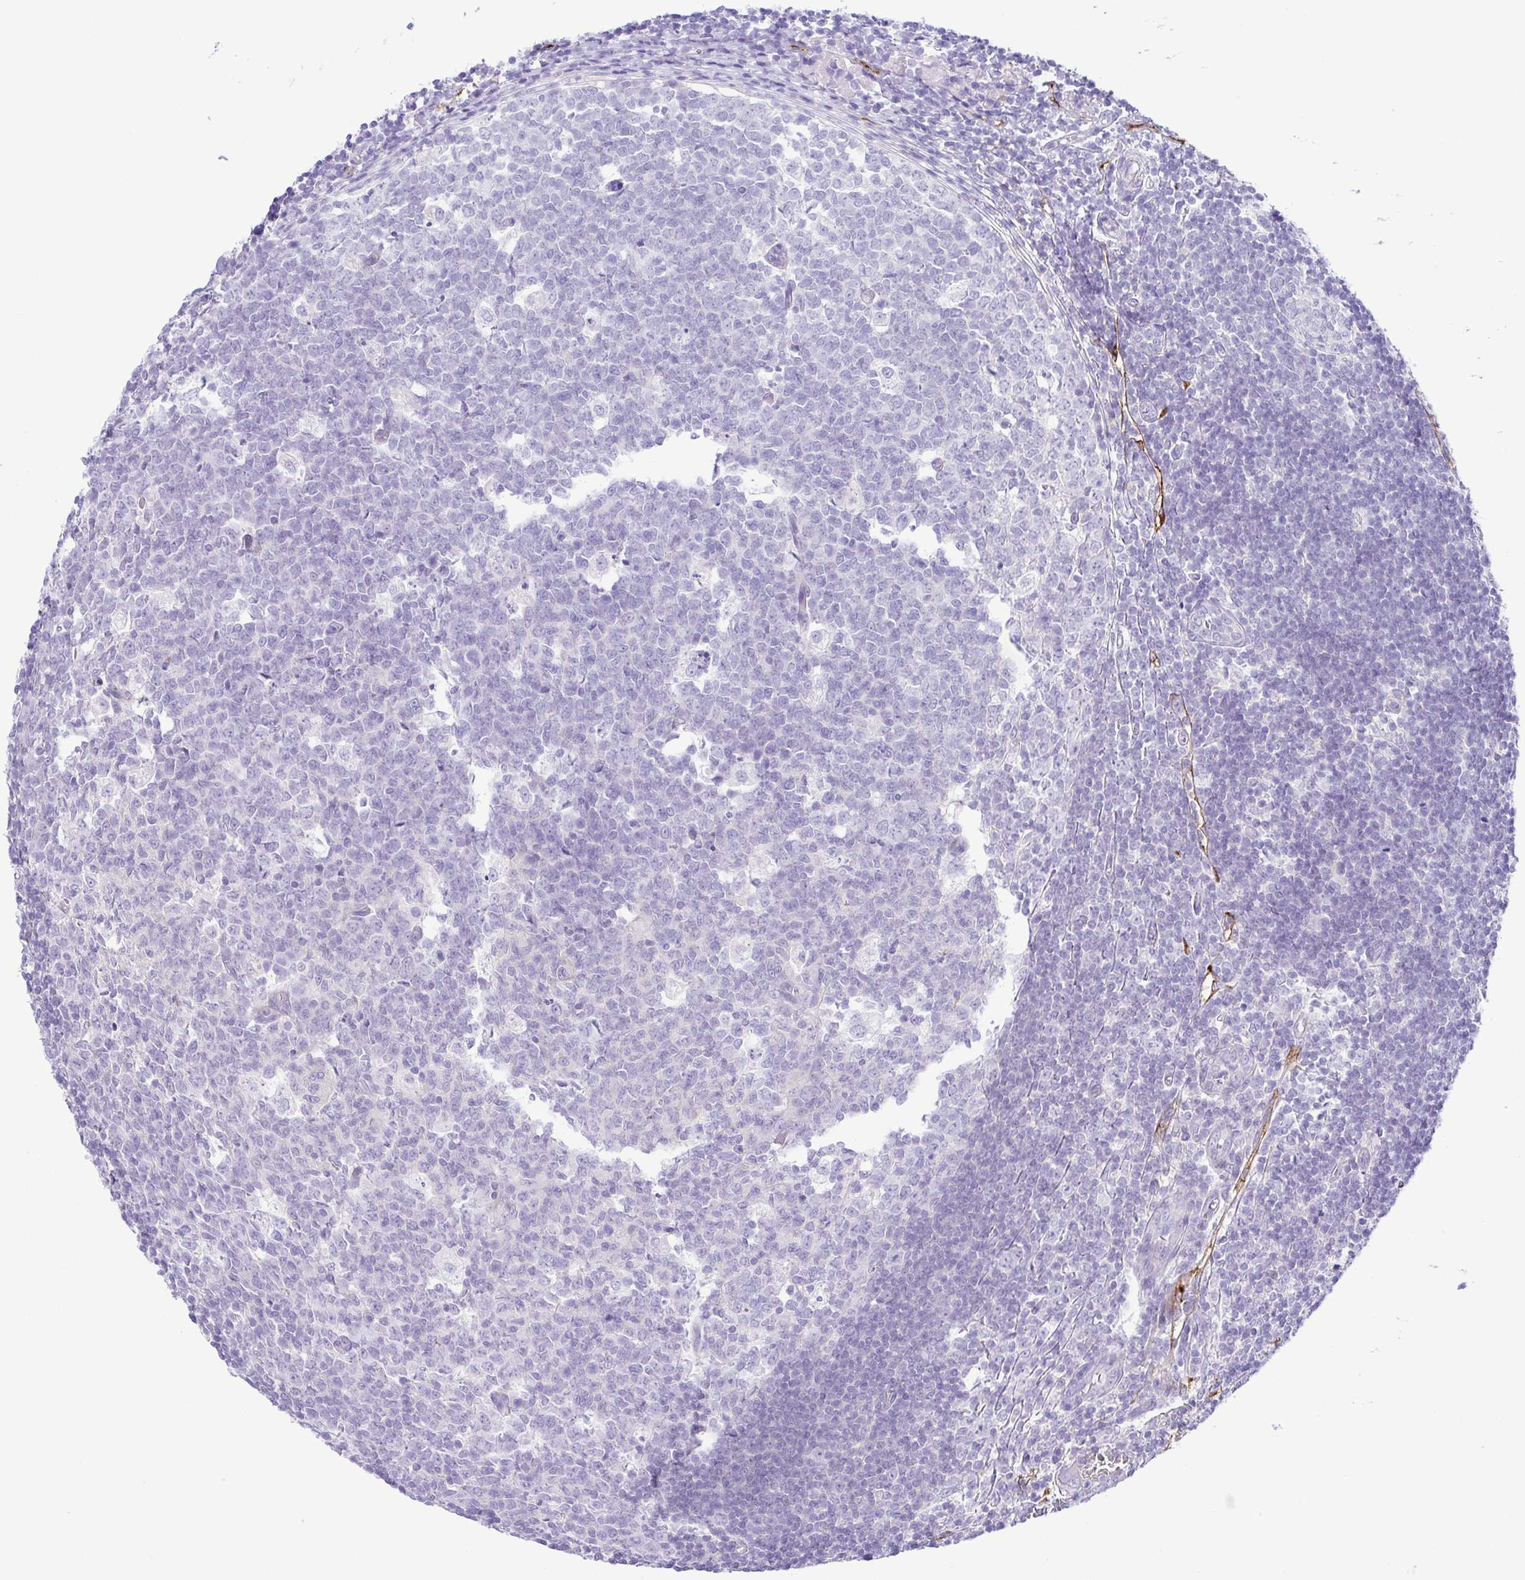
{"staining": {"intensity": "moderate", "quantity": "<25%", "location": "cytoplasmic/membranous"}, "tissue": "appendix", "cell_type": "Glandular cells", "image_type": "normal", "snomed": [{"axis": "morphology", "description": "Normal tissue, NOS"}, {"axis": "topography", "description": "Appendix"}], "caption": "An IHC histopathology image of normal tissue is shown. Protein staining in brown highlights moderate cytoplasmic/membranous positivity in appendix within glandular cells. (IHC, brightfield microscopy, high magnification).", "gene": "GPR182", "patient": {"sex": "male", "age": 18}}